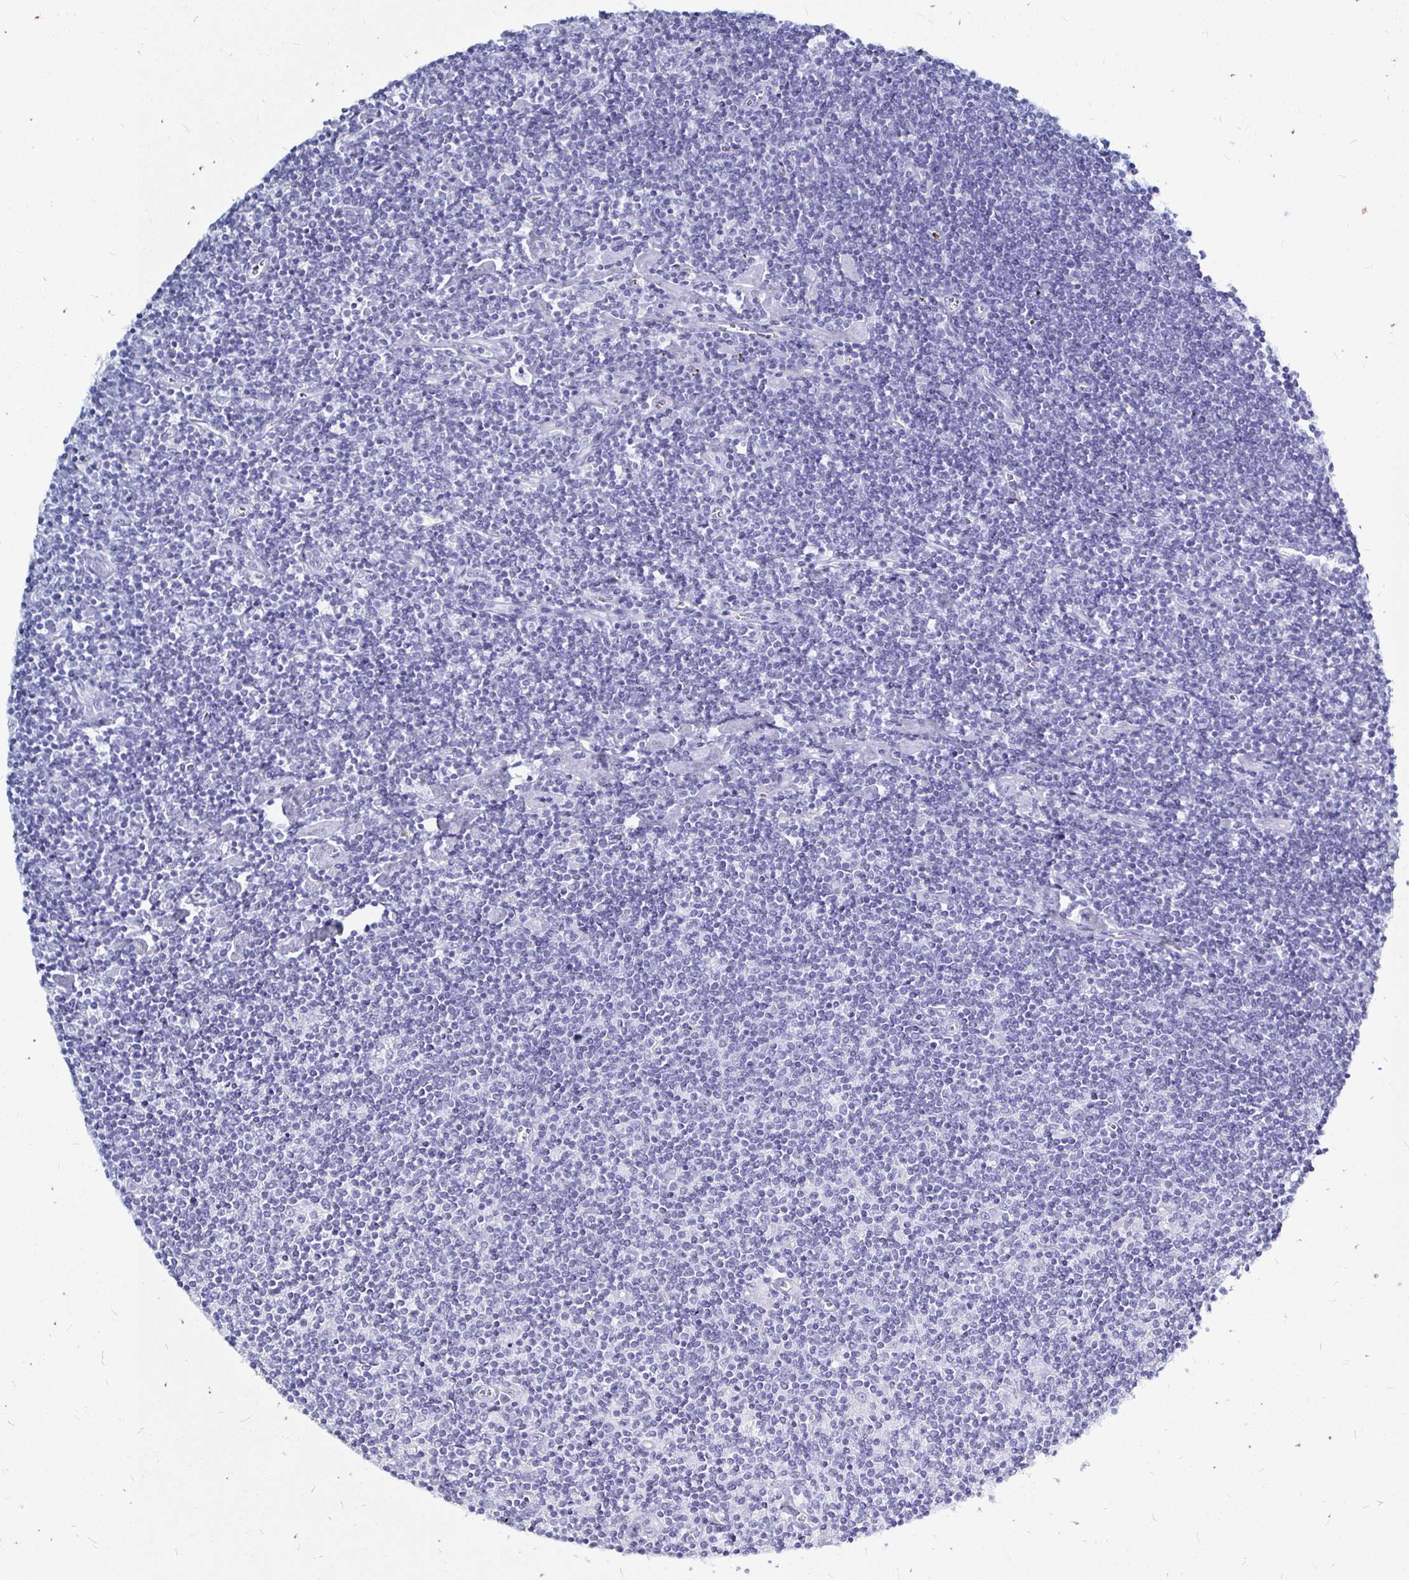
{"staining": {"intensity": "negative", "quantity": "none", "location": "none"}, "tissue": "lymphoma", "cell_type": "Tumor cells", "image_type": "cancer", "snomed": [{"axis": "morphology", "description": "Hodgkin's disease, NOS"}, {"axis": "topography", "description": "Lymph node"}], "caption": "An immunohistochemistry (IHC) micrograph of Hodgkin's disease is shown. There is no staining in tumor cells of Hodgkin's disease.", "gene": "LUZP4", "patient": {"sex": "male", "age": 40}}